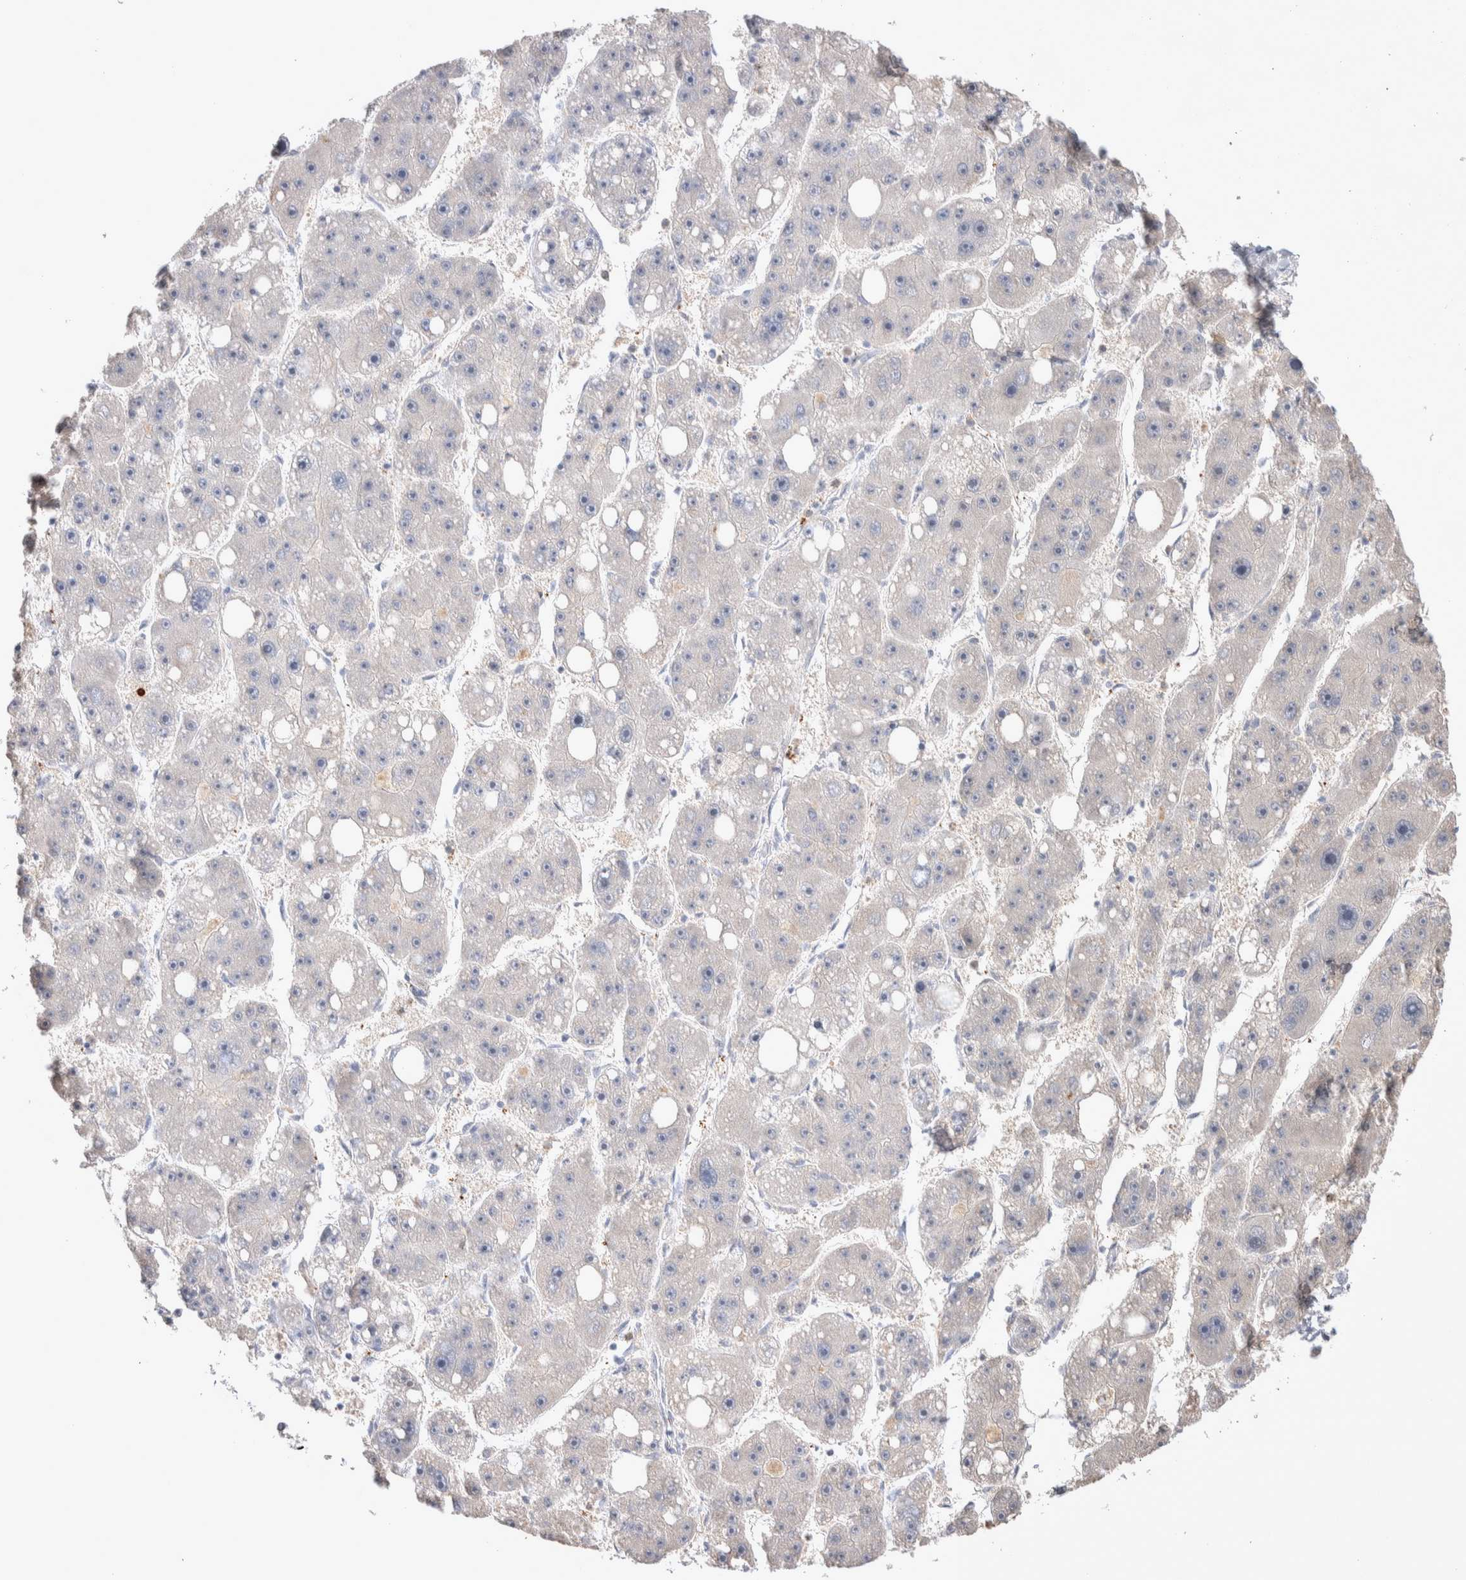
{"staining": {"intensity": "negative", "quantity": "none", "location": "none"}, "tissue": "liver cancer", "cell_type": "Tumor cells", "image_type": "cancer", "snomed": [{"axis": "morphology", "description": "Carcinoma, Hepatocellular, NOS"}, {"axis": "topography", "description": "Liver"}], "caption": "Immunohistochemical staining of human liver hepatocellular carcinoma exhibits no significant staining in tumor cells. (DAB immunohistochemistry, high magnification).", "gene": "FFAR2", "patient": {"sex": "female", "age": 61}}